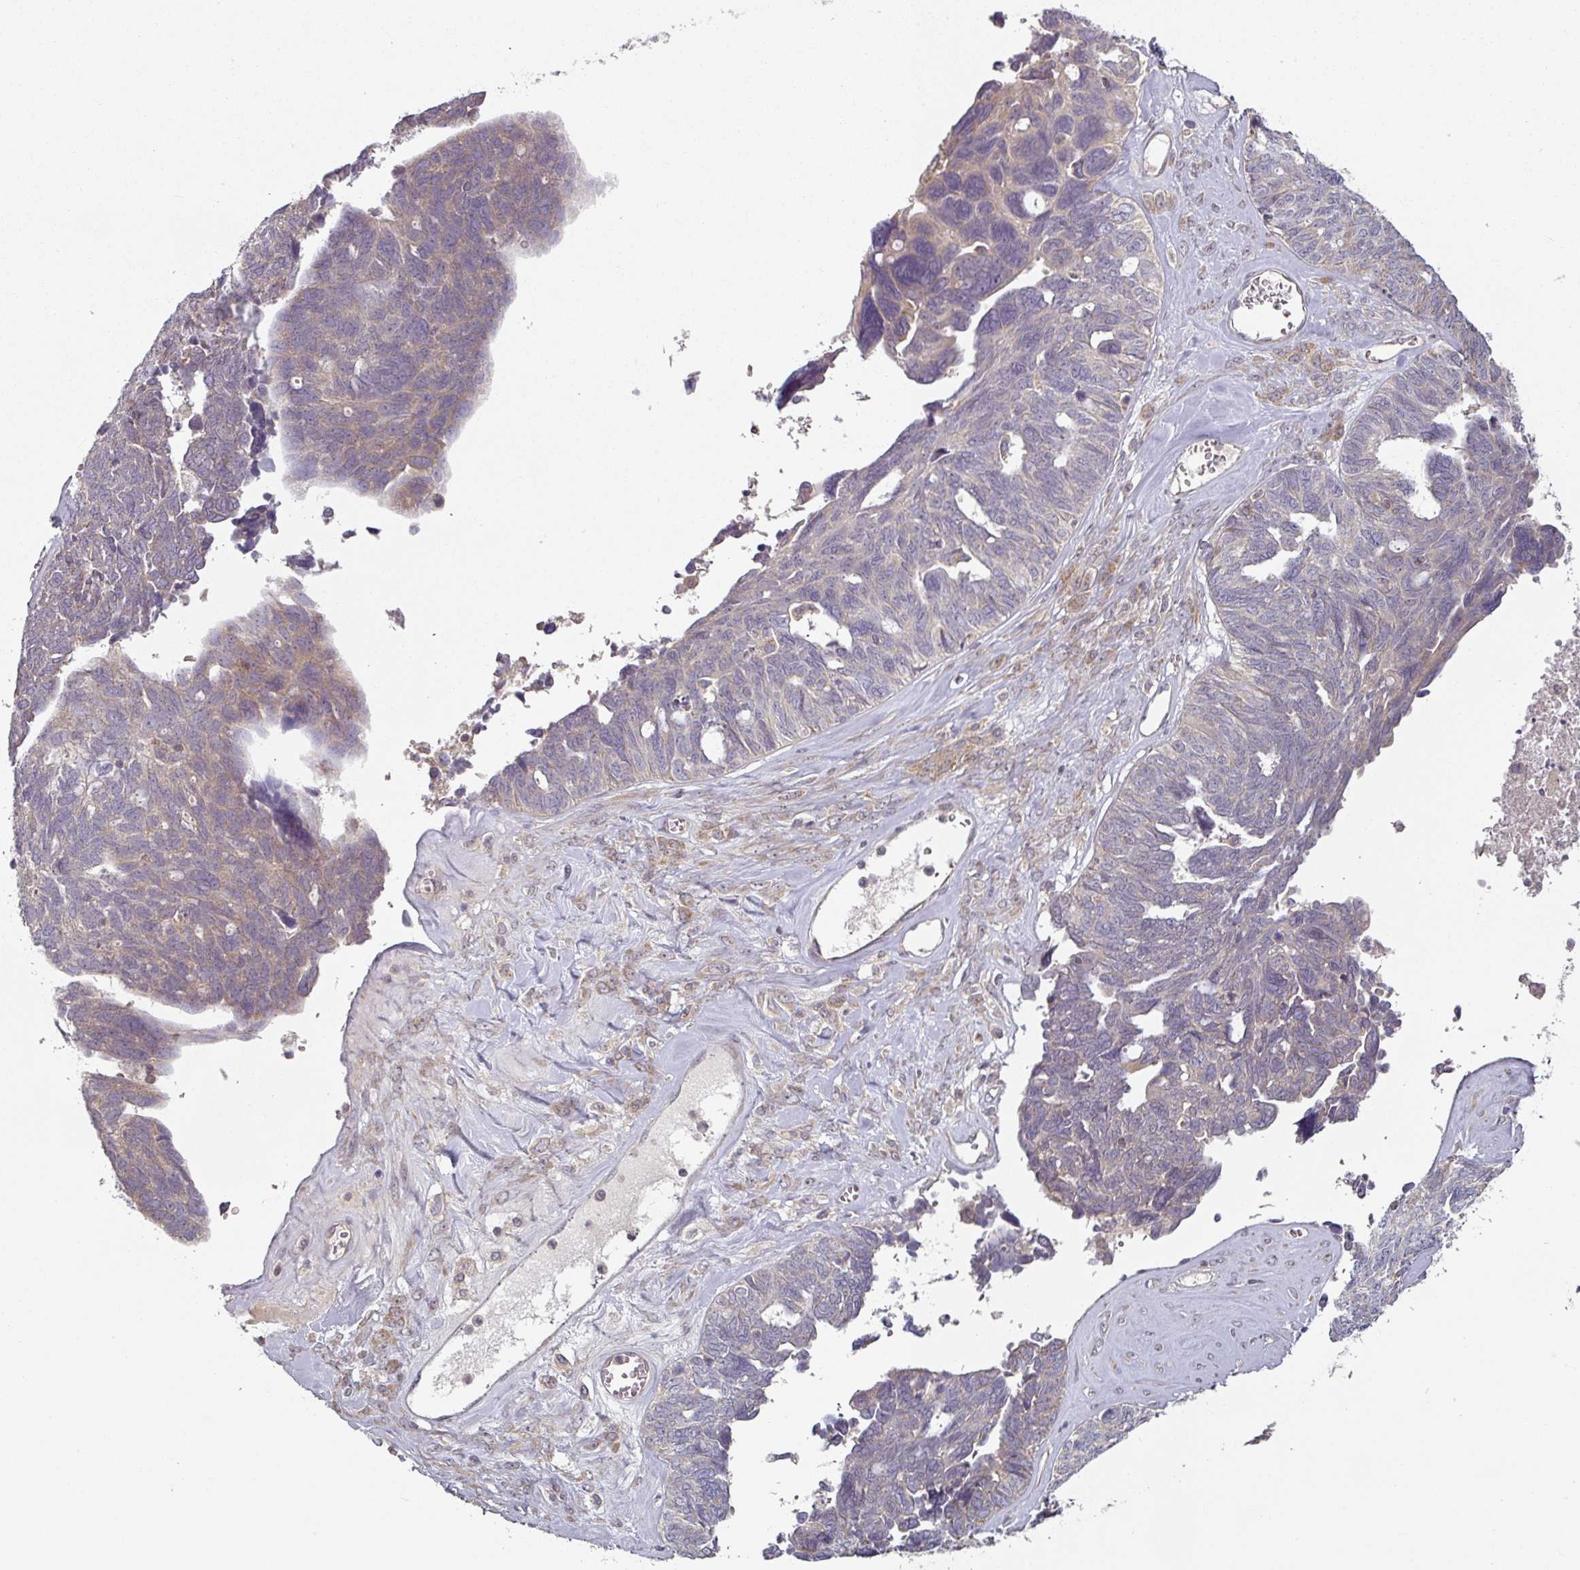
{"staining": {"intensity": "weak", "quantity": "<25%", "location": "cytoplasmic/membranous"}, "tissue": "ovarian cancer", "cell_type": "Tumor cells", "image_type": "cancer", "snomed": [{"axis": "morphology", "description": "Cystadenocarcinoma, serous, NOS"}, {"axis": "topography", "description": "Ovary"}], "caption": "A histopathology image of ovarian cancer stained for a protein displays no brown staining in tumor cells.", "gene": "MAP2K2", "patient": {"sex": "female", "age": 79}}